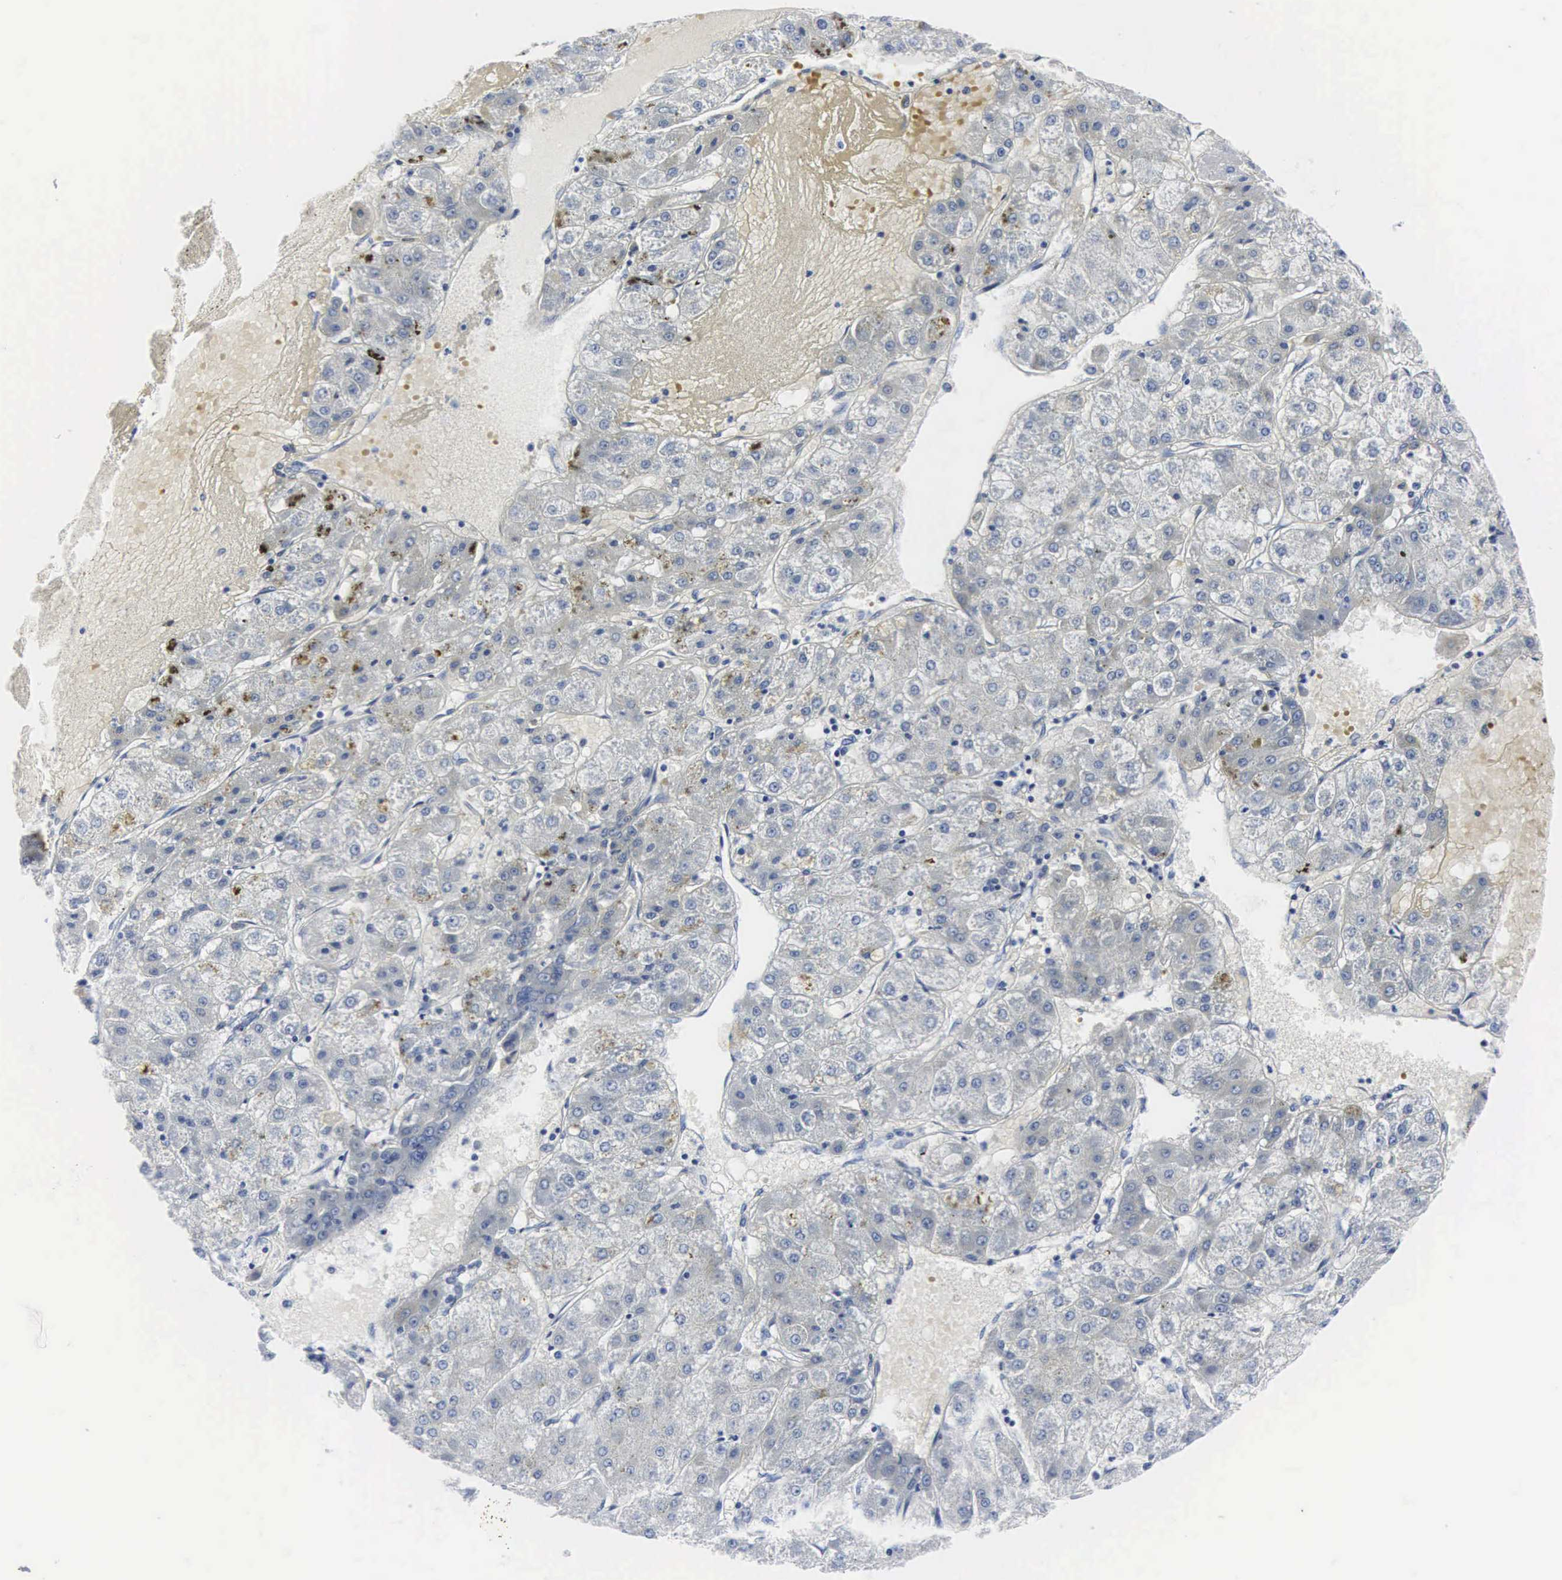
{"staining": {"intensity": "negative", "quantity": "none", "location": "none"}, "tissue": "liver cancer", "cell_type": "Tumor cells", "image_type": "cancer", "snomed": [{"axis": "morphology", "description": "Carcinoma, Hepatocellular, NOS"}, {"axis": "topography", "description": "Liver"}], "caption": "DAB (3,3'-diaminobenzidine) immunohistochemical staining of hepatocellular carcinoma (liver) displays no significant expression in tumor cells. The staining was performed using DAB (3,3'-diaminobenzidine) to visualize the protein expression in brown, while the nuclei were stained in blue with hematoxylin (Magnification: 20x).", "gene": "ENO2", "patient": {"sex": "female", "age": 52}}